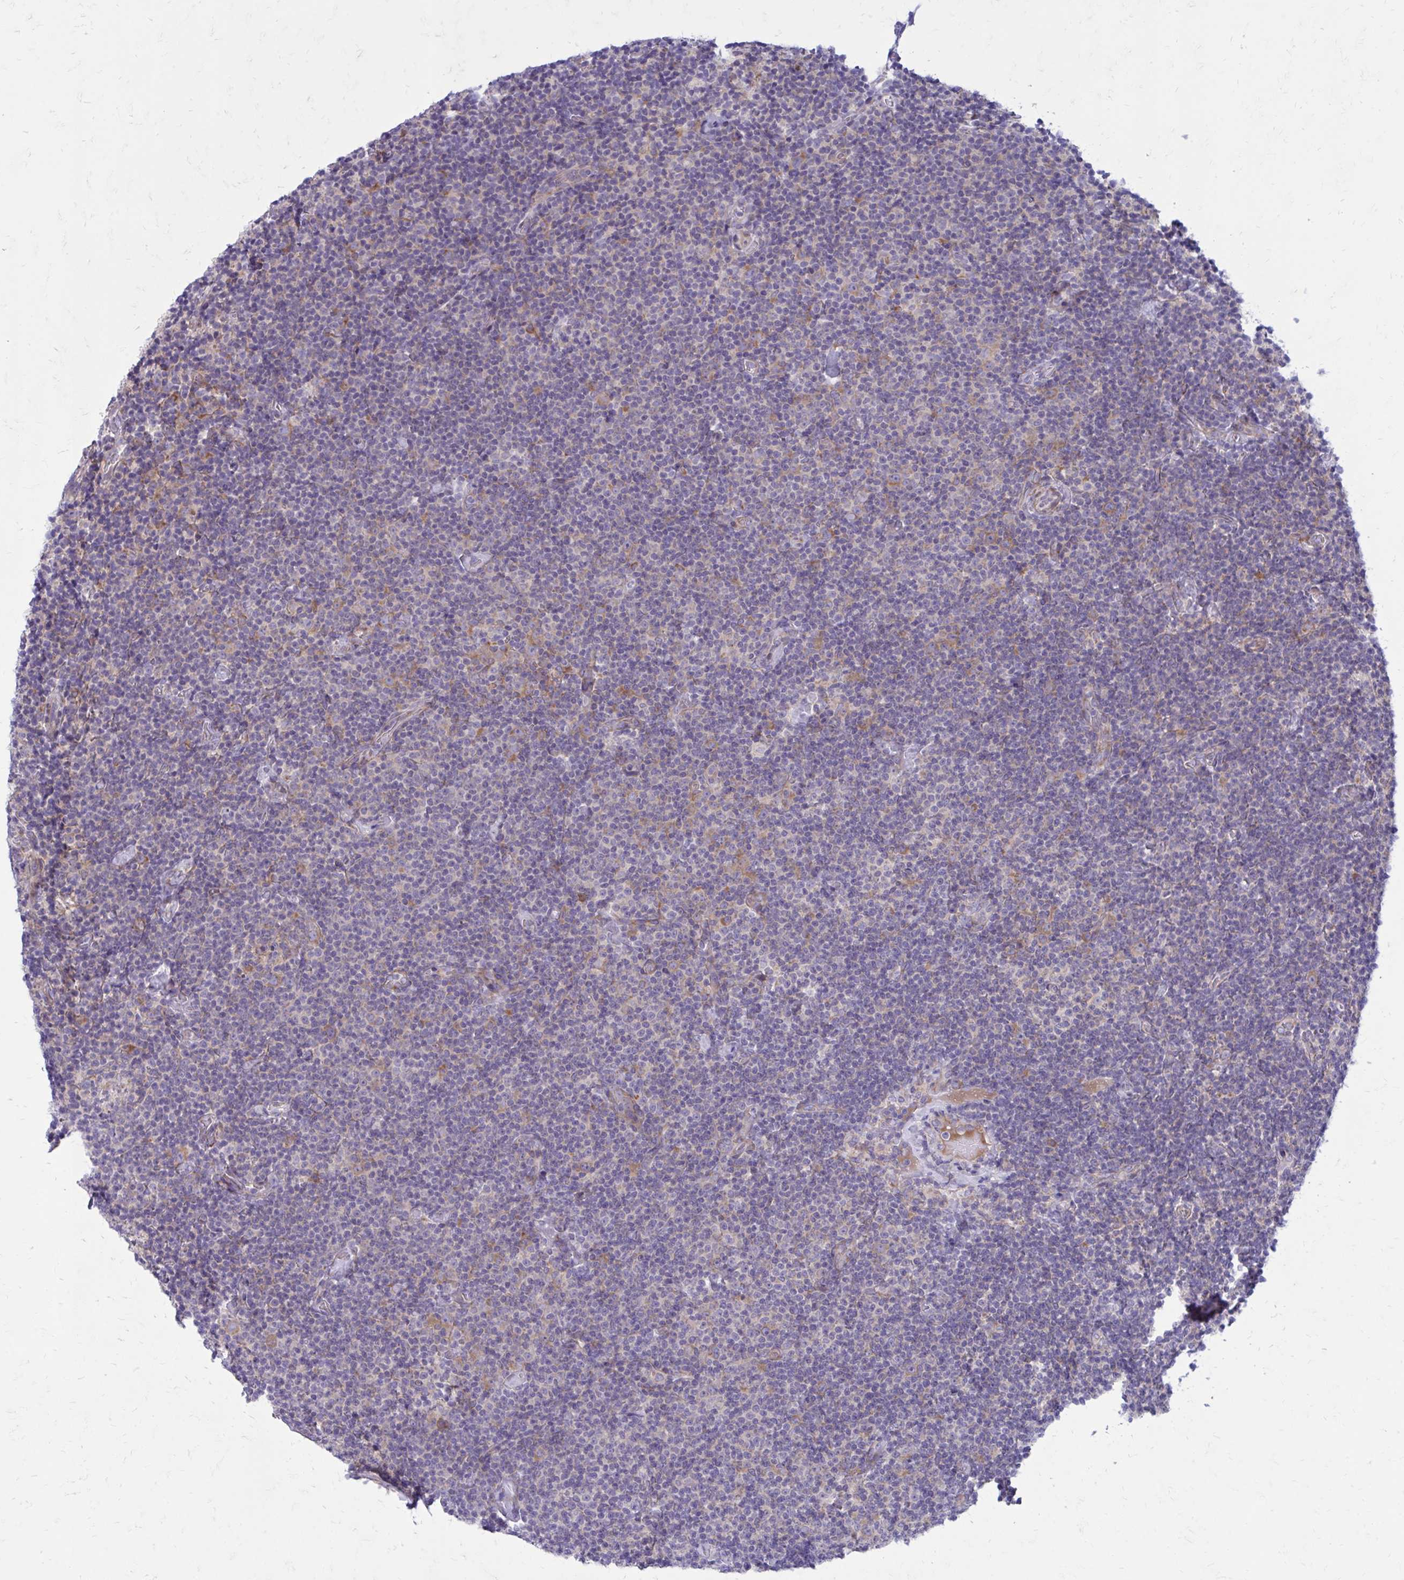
{"staining": {"intensity": "negative", "quantity": "none", "location": "none"}, "tissue": "lymphoma", "cell_type": "Tumor cells", "image_type": "cancer", "snomed": [{"axis": "morphology", "description": "Malignant lymphoma, non-Hodgkin's type, Low grade"}, {"axis": "topography", "description": "Lymph node"}], "caption": "IHC image of neoplastic tissue: lymphoma stained with DAB (3,3'-diaminobenzidine) reveals no significant protein staining in tumor cells.", "gene": "GIGYF2", "patient": {"sex": "male", "age": 81}}